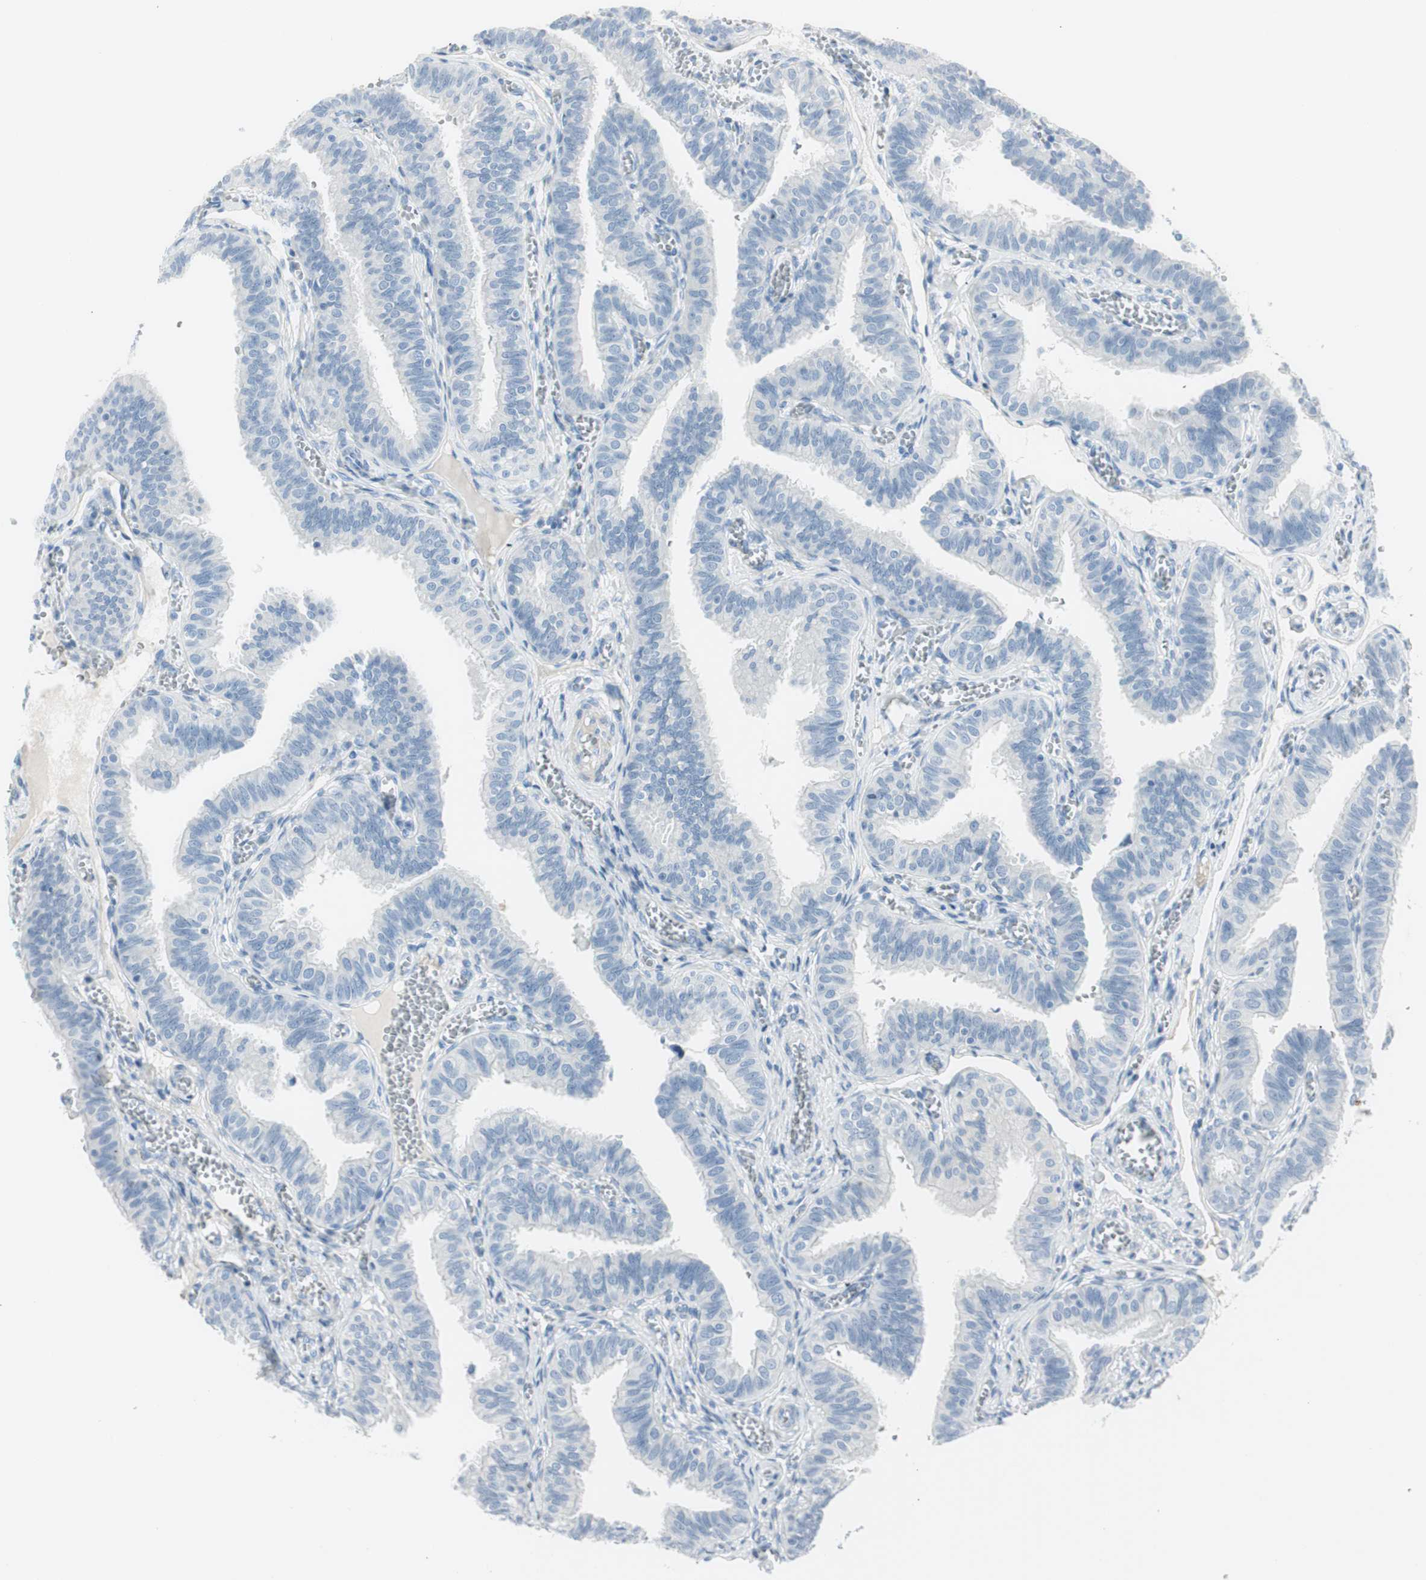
{"staining": {"intensity": "negative", "quantity": "none", "location": "none"}, "tissue": "fallopian tube", "cell_type": "Glandular cells", "image_type": "normal", "snomed": [{"axis": "morphology", "description": "Normal tissue, NOS"}, {"axis": "topography", "description": "Fallopian tube"}], "caption": "Normal fallopian tube was stained to show a protein in brown. There is no significant positivity in glandular cells.", "gene": "CDHR5", "patient": {"sex": "female", "age": 46}}